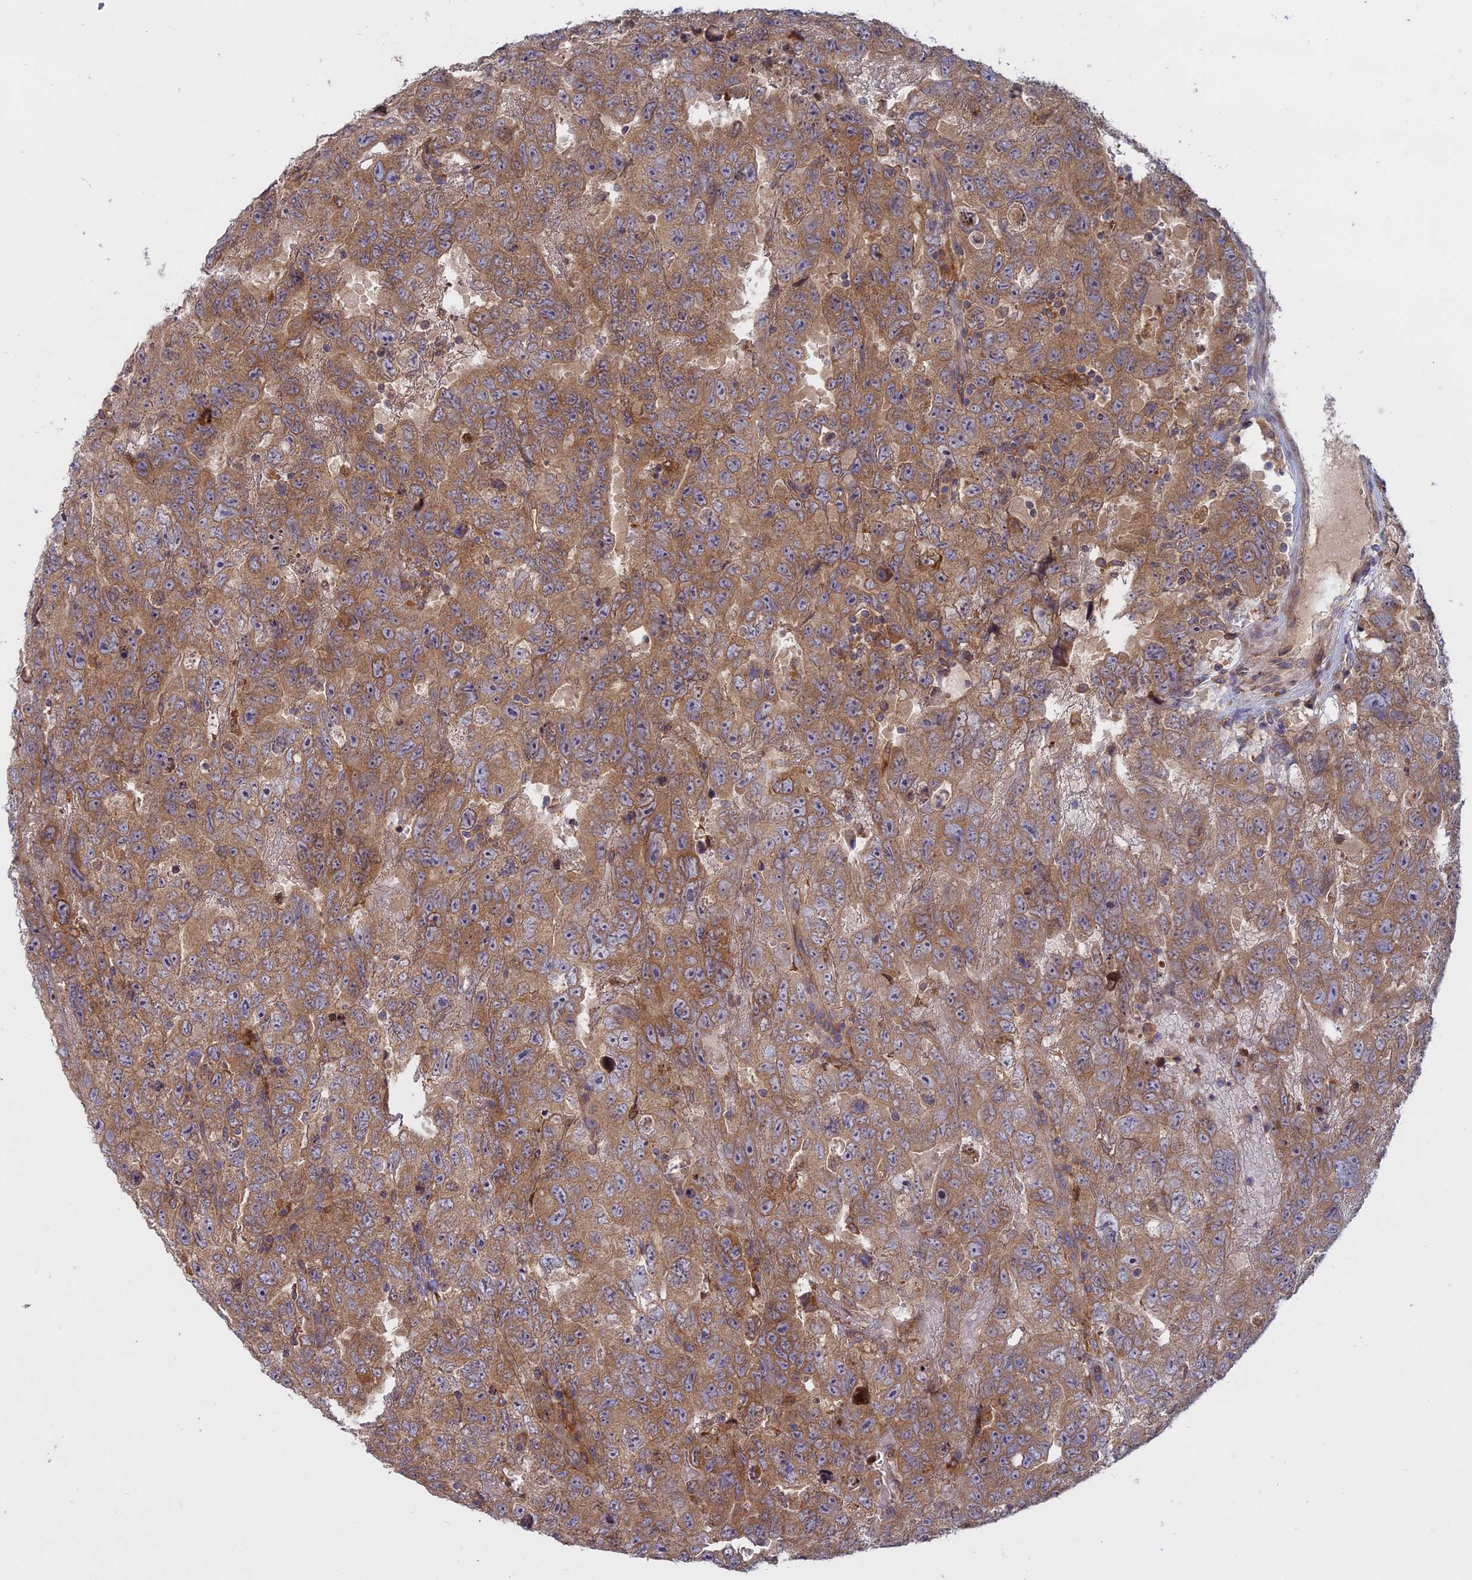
{"staining": {"intensity": "moderate", "quantity": ">75%", "location": "cytoplasmic/membranous"}, "tissue": "testis cancer", "cell_type": "Tumor cells", "image_type": "cancer", "snomed": [{"axis": "morphology", "description": "Carcinoma, Embryonal, NOS"}, {"axis": "topography", "description": "Testis"}], "caption": "This image reveals immunohistochemistry staining of embryonal carcinoma (testis), with medium moderate cytoplasmic/membranous positivity in about >75% of tumor cells.", "gene": "TMEM208", "patient": {"sex": "male", "age": 45}}